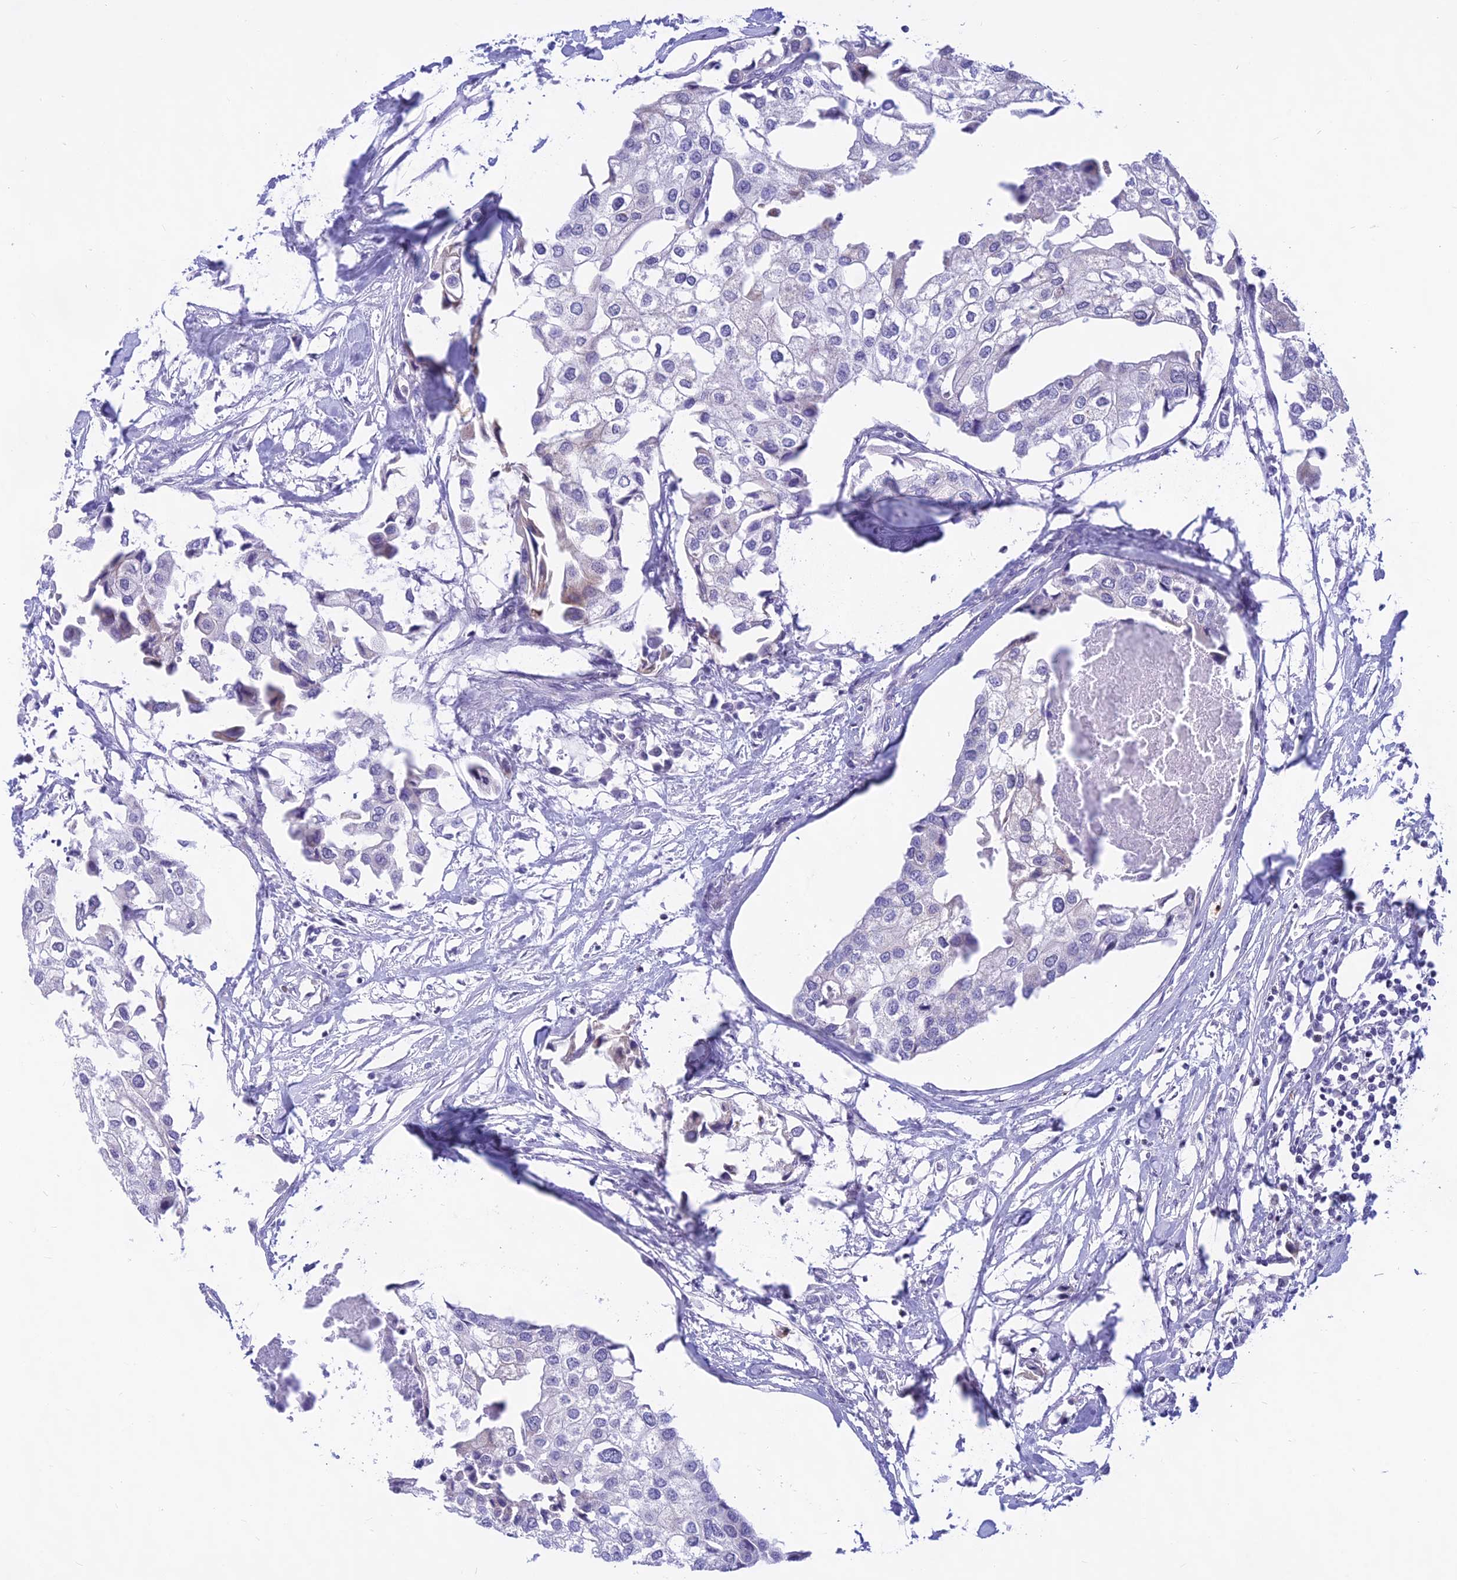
{"staining": {"intensity": "negative", "quantity": "none", "location": "none"}, "tissue": "urothelial cancer", "cell_type": "Tumor cells", "image_type": "cancer", "snomed": [{"axis": "morphology", "description": "Urothelial carcinoma, High grade"}, {"axis": "topography", "description": "Urinary bladder"}], "caption": "Tumor cells are negative for brown protein staining in urothelial carcinoma (high-grade).", "gene": "KRR1", "patient": {"sex": "male", "age": 64}}